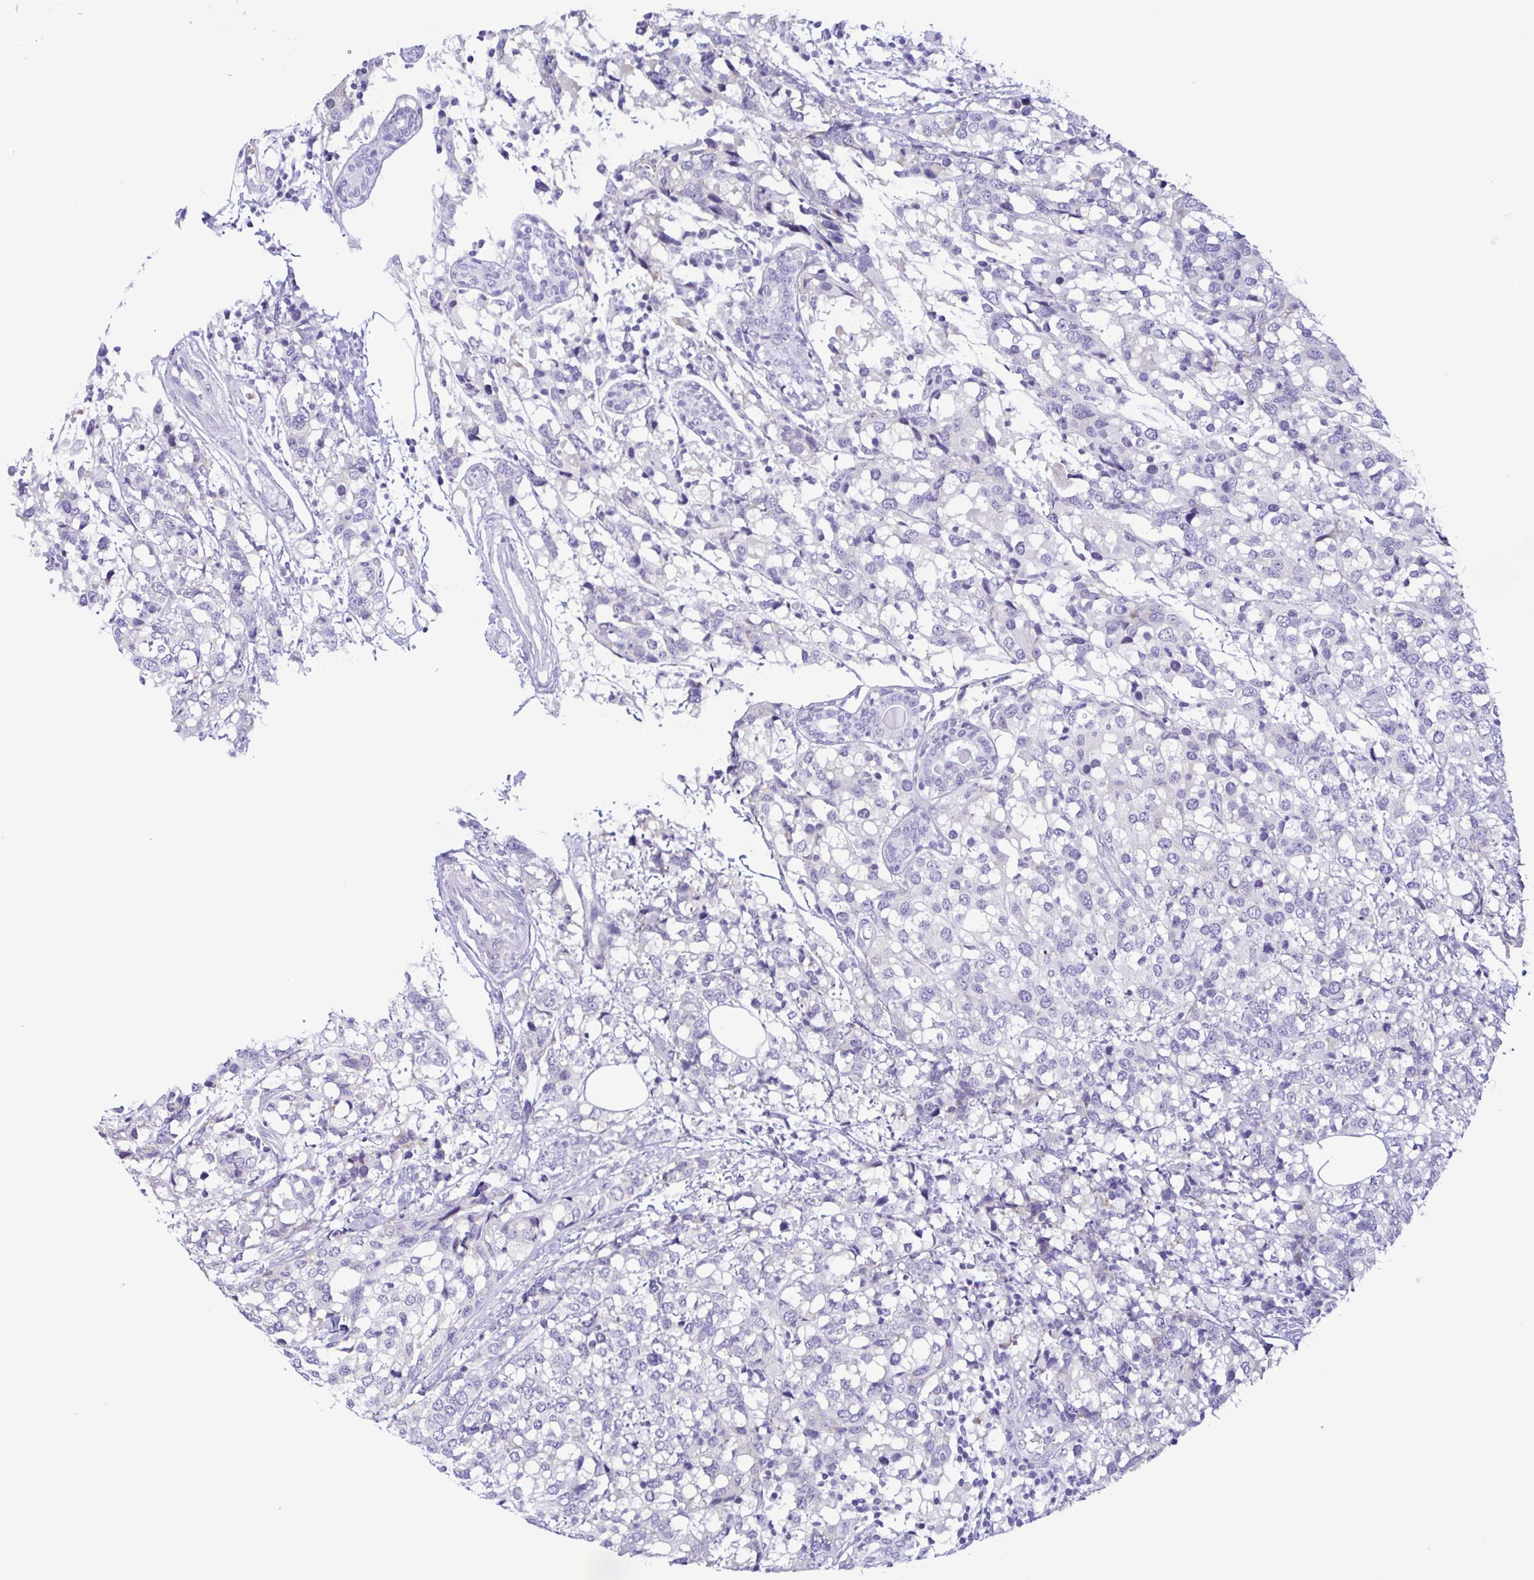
{"staining": {"intensity": "negative", "quantity": "none", "location": "none"}, "tissue": "breast cancer", "cell_type": "Tumor cells", "image_type": "cancer", "snomed": [{"axis": "morphology", "description": "Lobular carcinoma"}, {"axis": "topography", "description": "Breast"}], "caption": "High power microscopy micrograph of an IHC micrograph of lobular carcinoma (breast), revealing no significant expression in tumor cells. (DAB (3,3'-diaminobenzidine) immunohistochemistry (IHC), high magnification).", "gene": "TNNI3", "patient": {"sex": "female", "age": 59}}